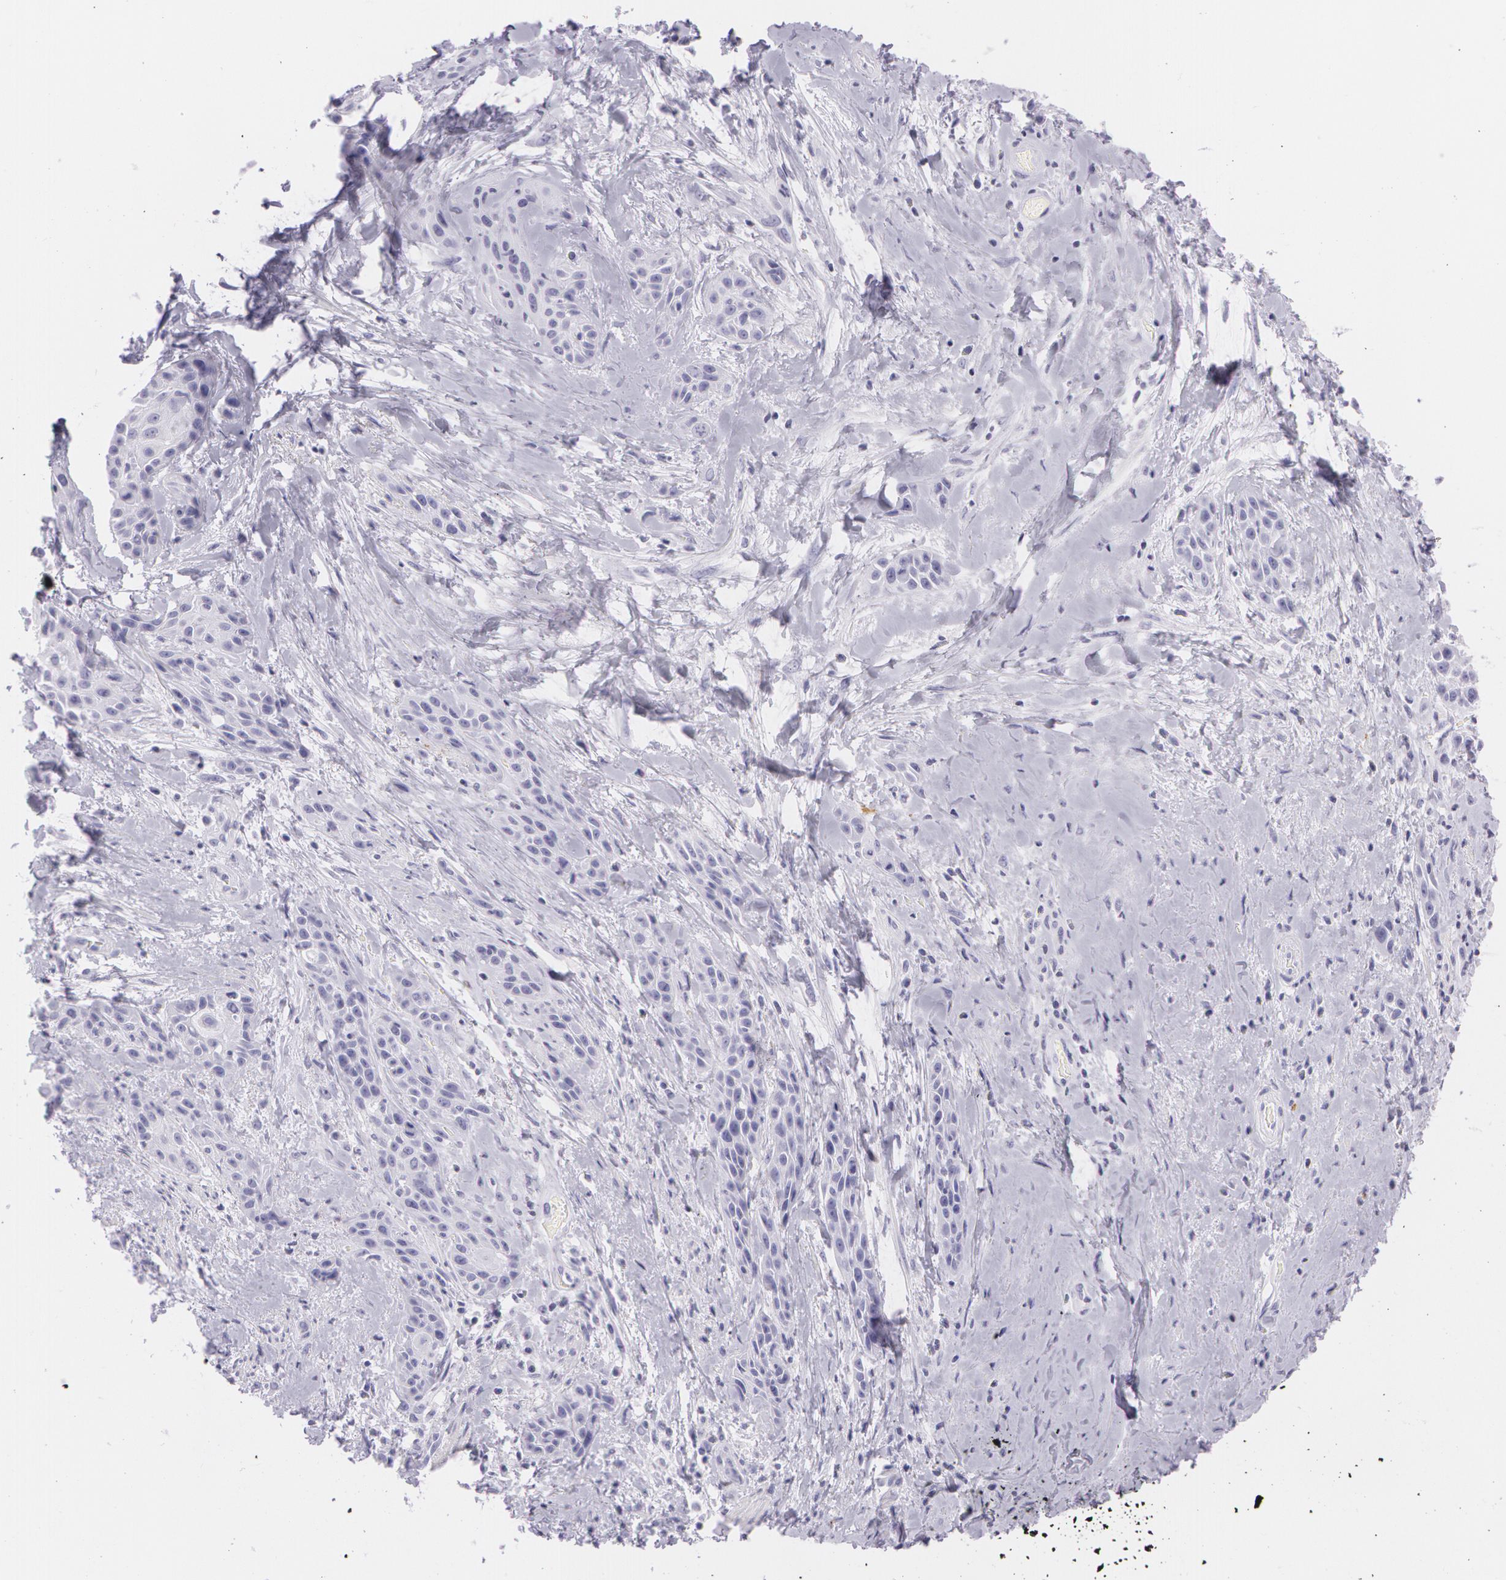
{"staining": {"intensity": "negative", "quantity": "none", "location": "none"}, "tissue": "skin cancer", "cell_type": "Tumor cells", "image_type": "cancer", "snomed": [{"axis": "morphology", "description": "Squamous cell carcinoma, NOS"}, {"axis": "topography", "description": "Skin"}, {"axis": "topography", "description": "Anal"}], "caption": "IHC micrograph of skin squamous cell carcinoma stained for a protein (brown), which demonstrates no staining in tumor cells.", "gene": "SNCG", "patient": {"sex": "male", "age": 64}}